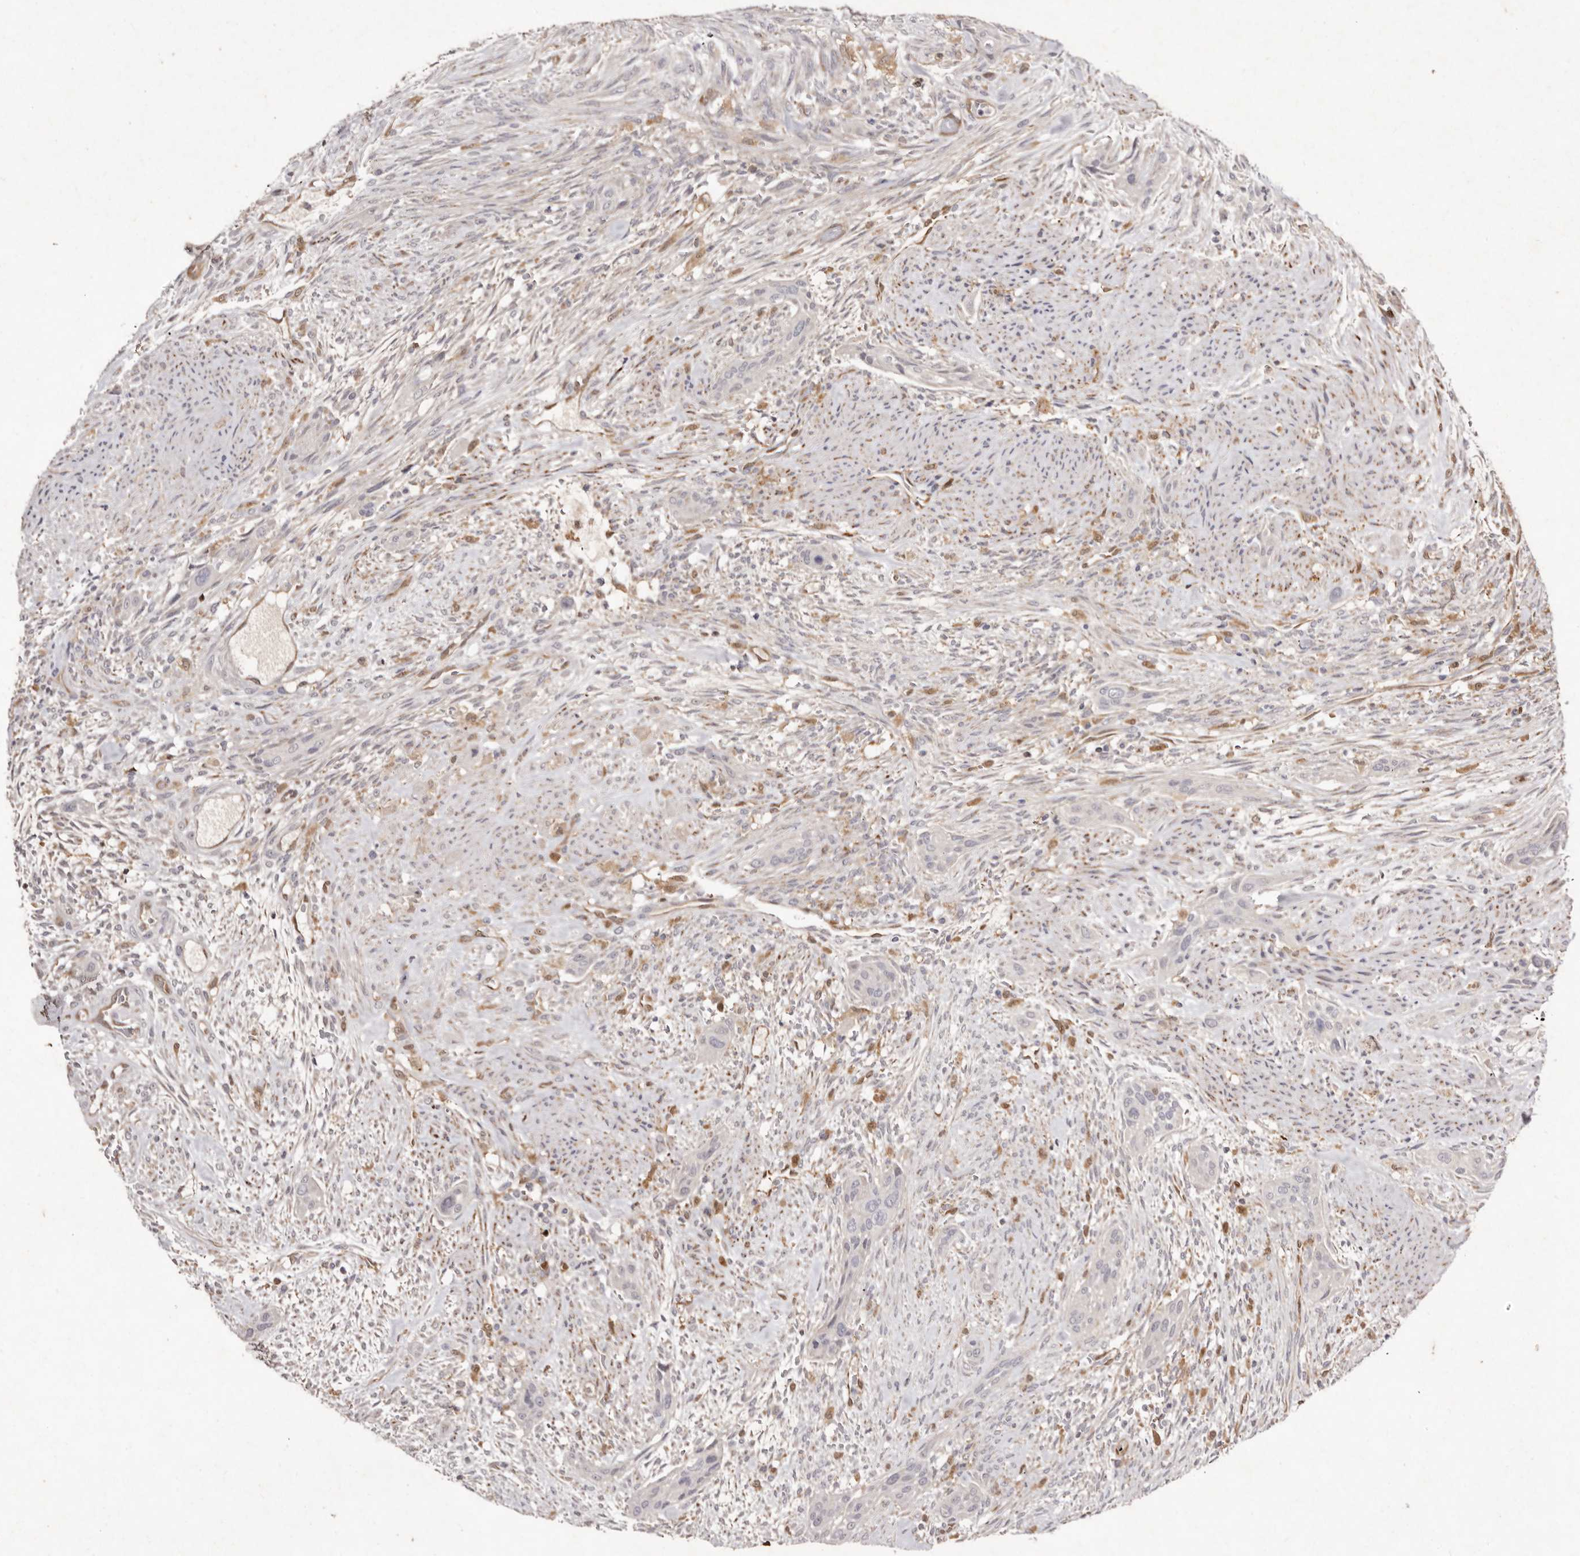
{"staining": {"intensity": "negative", "quantity": "none", "location": "none"}, "tissue": "urothelial cancer", "cell_type": "Tumor cells", "image_type": "cancer", "snomed": [{"axis": "morphology", "description": "Urothelial carcinoma, High grade"}, {"axis": "topography", "description": "Urinary bladder"}], "caption": "High magnification brightfield microscopy of urothelial cancer stained with DAB (3,3'-diaminobenzidine) (brown) and counterstained with hematoxylin (blue): tumor cells show no significant positivity.", "gene": "GIMAP4", "patient": {"sex": "male", "age": 35}}